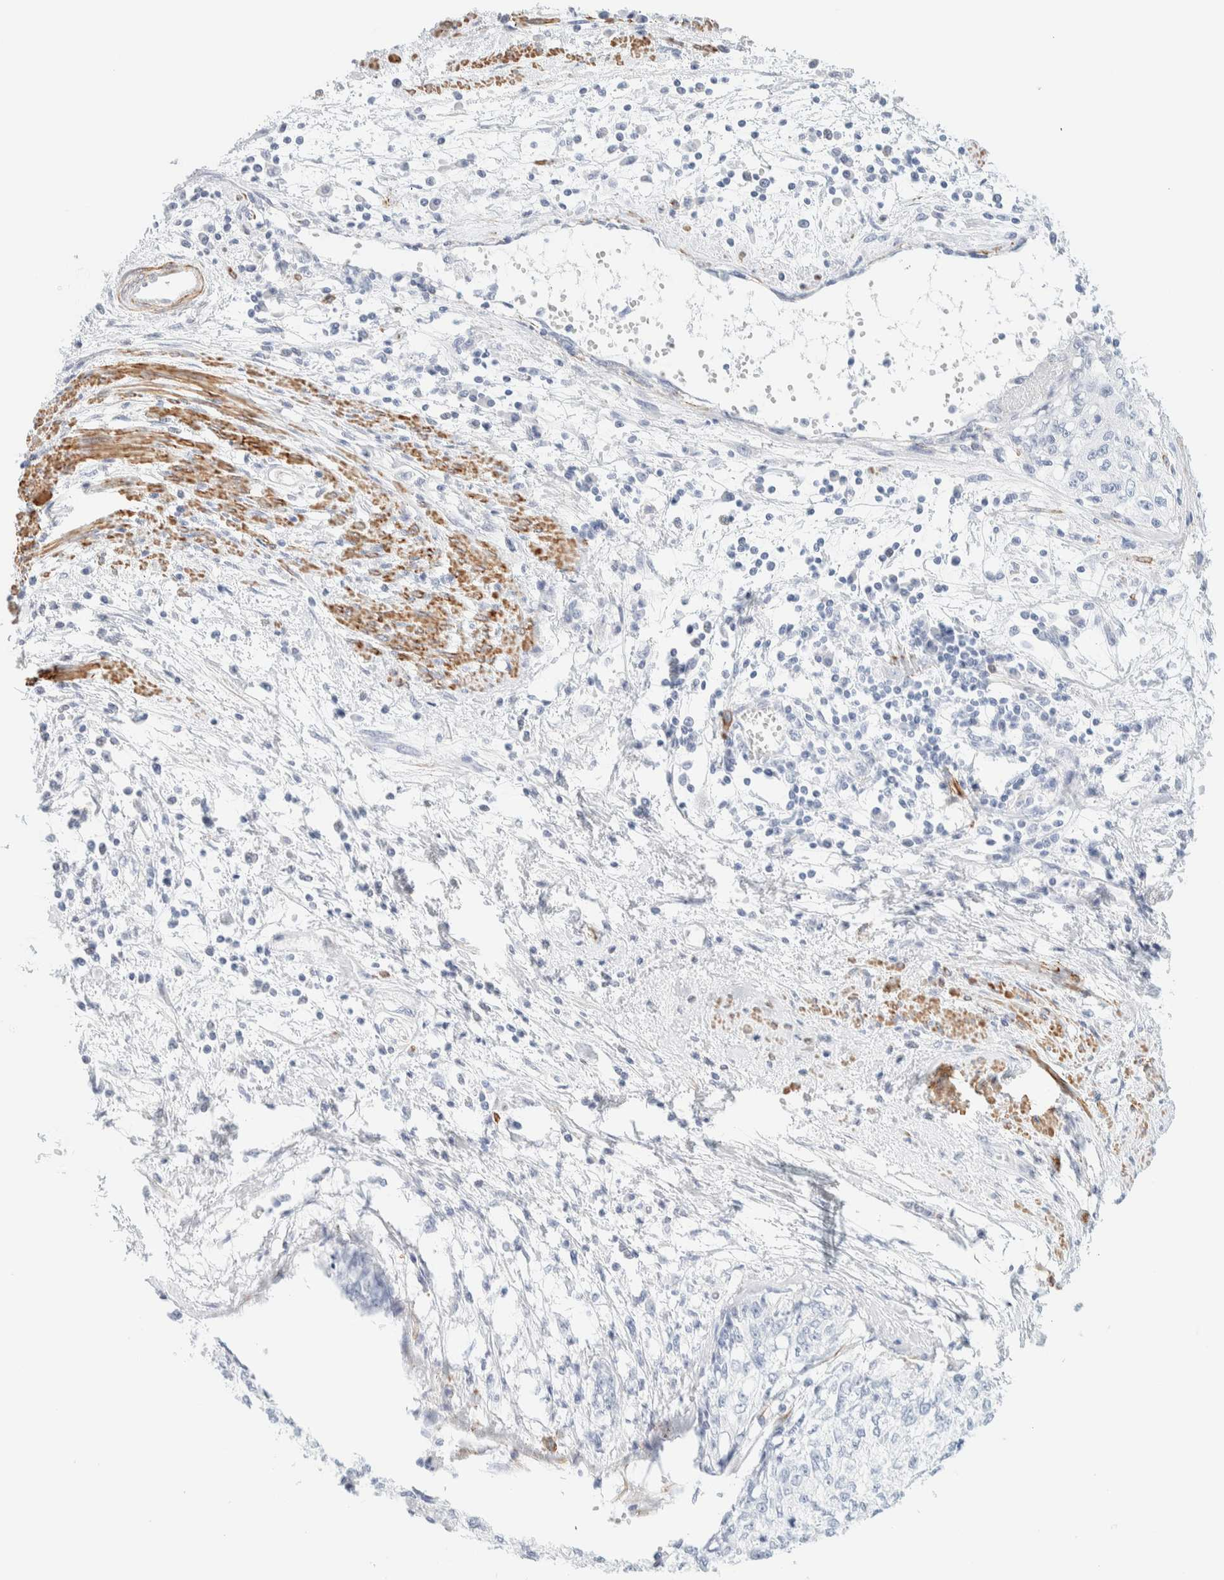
{"staining": {"intensity": "negative", "quantity": "none", "location": "none"}, "tissue": "cervical cancer", "cell_type": "Tumor cells", "image_type": "cancer", "snomed": [{"axis": "morphology", "description": "Squamous cell carcinoma, NOS"}, {"axis": "topography", "description": "Cervix"}], "caption": "Histopathology image shows no significant protein expression in tumor cells of cervical squamous cell carcinoma.", "gene": "AFMID", "patient": {"sex": "female", "age": 57}}